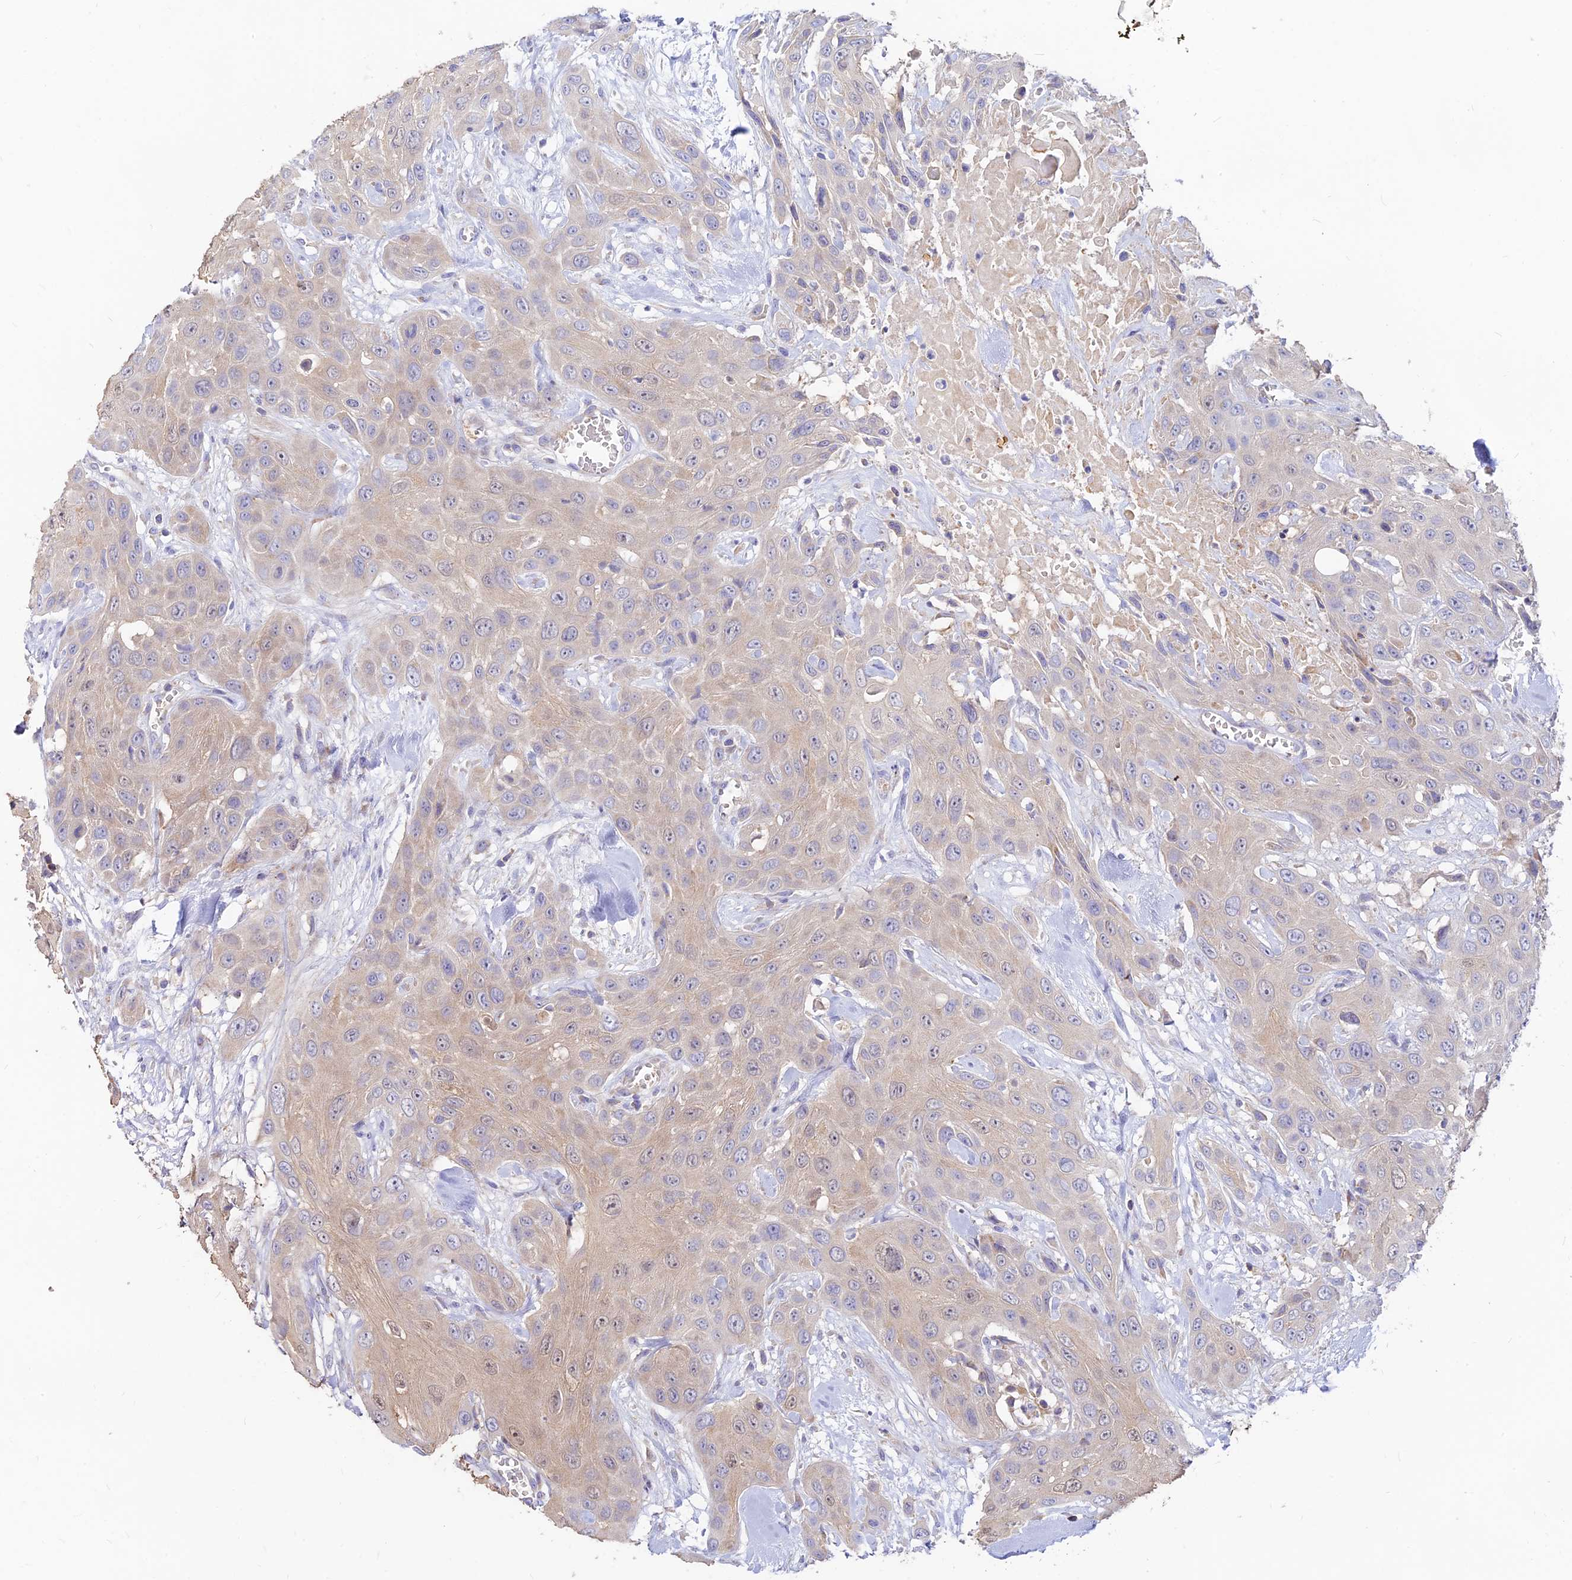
{"staining": {"intensity": "weak", "quantity": "<25%", "location": "cytoplasmic/membranous"}, "tissue": "head and neck cancer", "cell_type": "Tumor cells", "image_type": "cancer", "snomed": [{"axis": "morphology", "description": "Squamous cell carcinoma, NOS"}, {"axis": "topography", "description": "Head-Neck"}], "caption": "Histopathology image shows no significant protein positivity in tumor cells of head and neck cancer. Brightfield microscopy of immunohistochemistry (IHC) stained with DAB (brown) and hematoxylin (blue), captured at high magnification.", "gene": "DENND2D", "patient": {"sex": "male", "age": 81}}